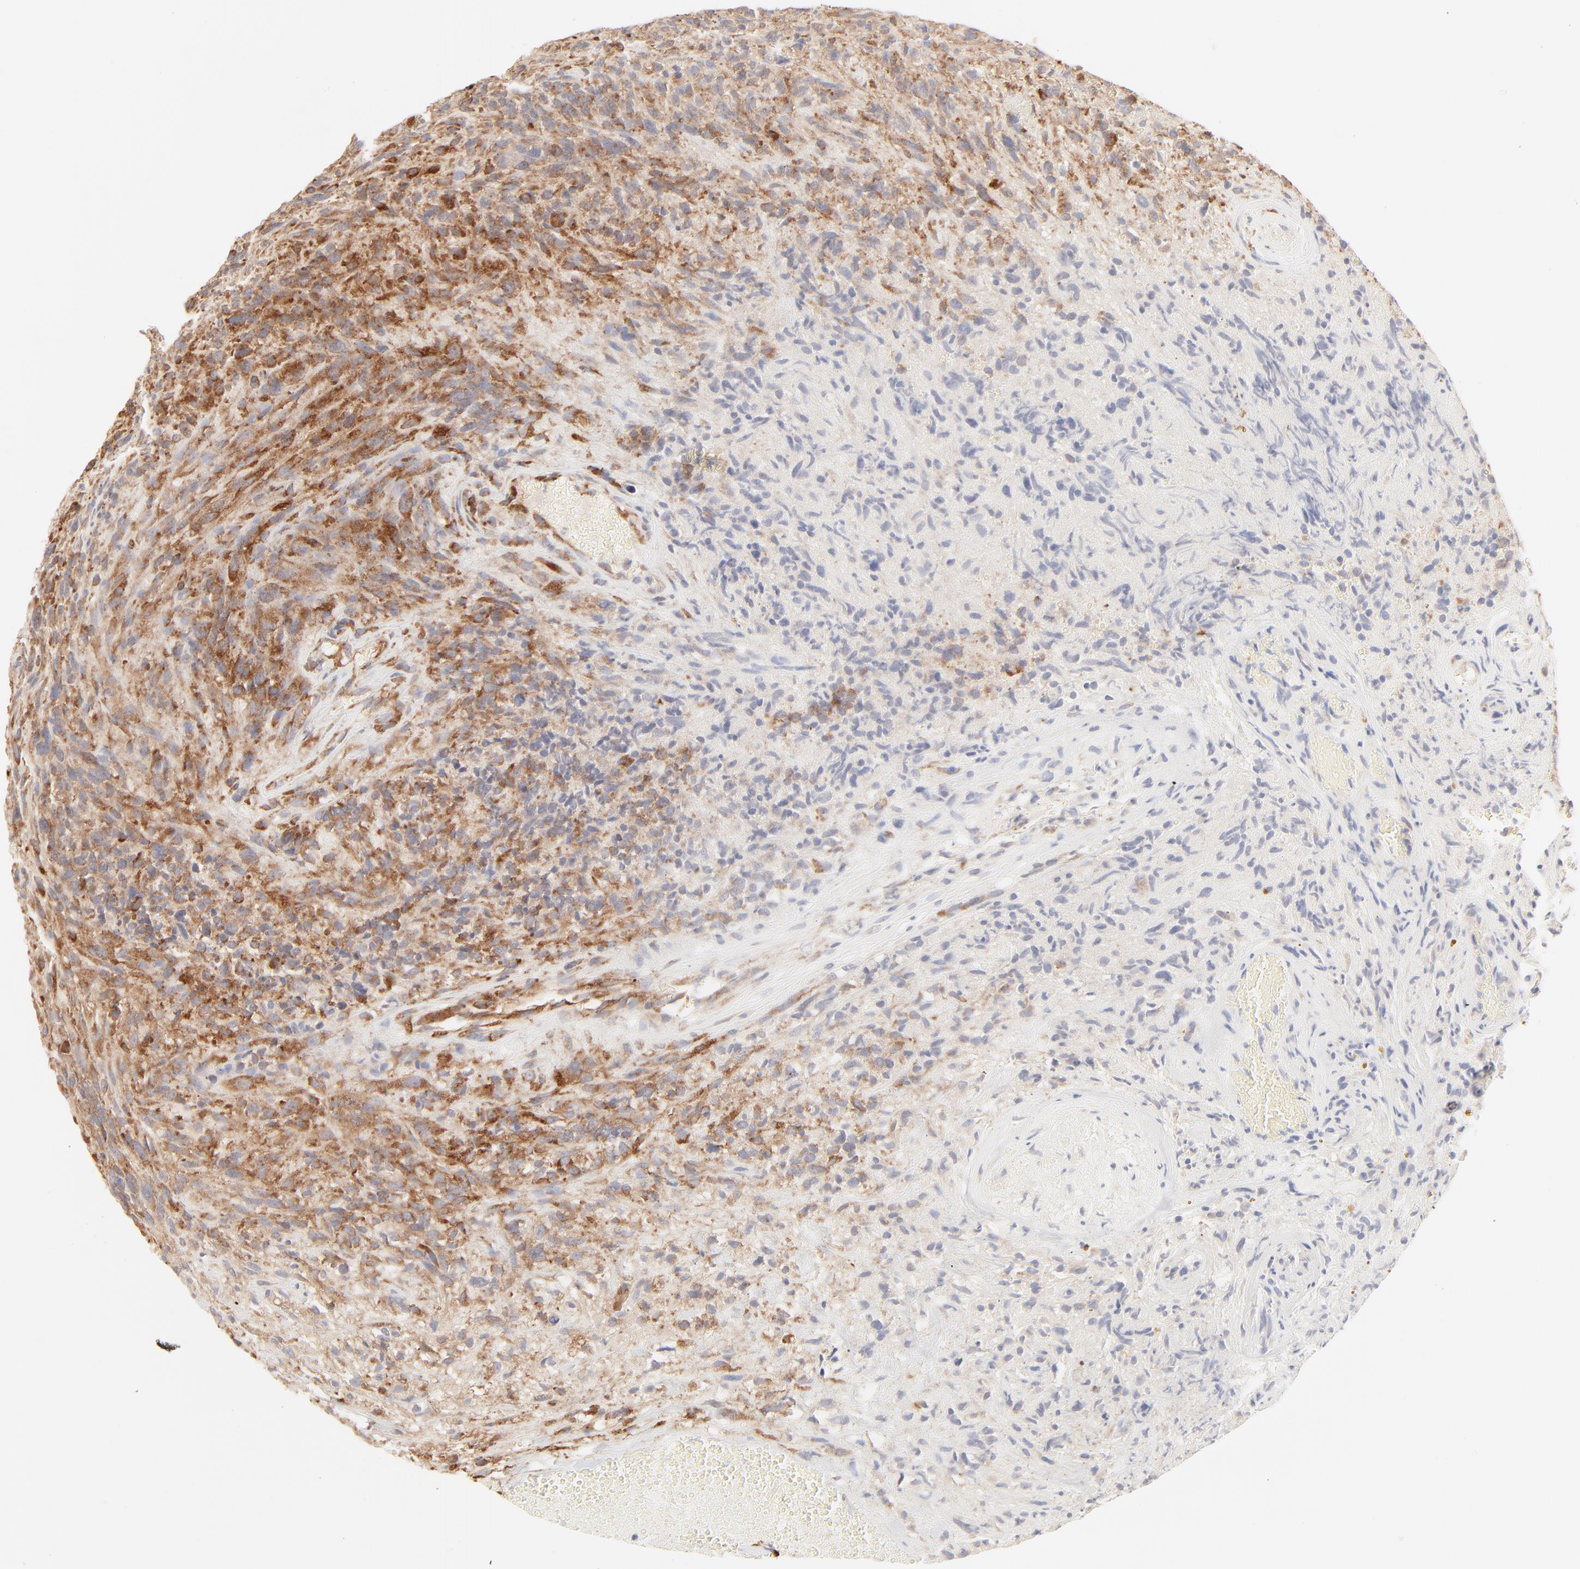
{"staining": {"intensity": "moderate", "quantity": ">75%", "location": "cytoplasmic/membranous"}, "tissue": "glioma", "cell_type": "Tumor cells", "image_type": "cancer", "snomed": [{"axis": "morphology", "description": "Normal tissue, NOS"}, {"axis": "morphology", "description": "Glioma, malignant, High grade"}, {"axis": "topography", "description": "Cerebral cortex"}], "caption": "Immunohistochemistry histopathology image of malignant glioma (high-grade) stained for a protein (brown), which displays medium levels of moderate cytoplasmic/membranous positivity in approximately >75% of tumor cells.", "gene": "RPS20", "patient": {"sex": "male", "age": 75}}